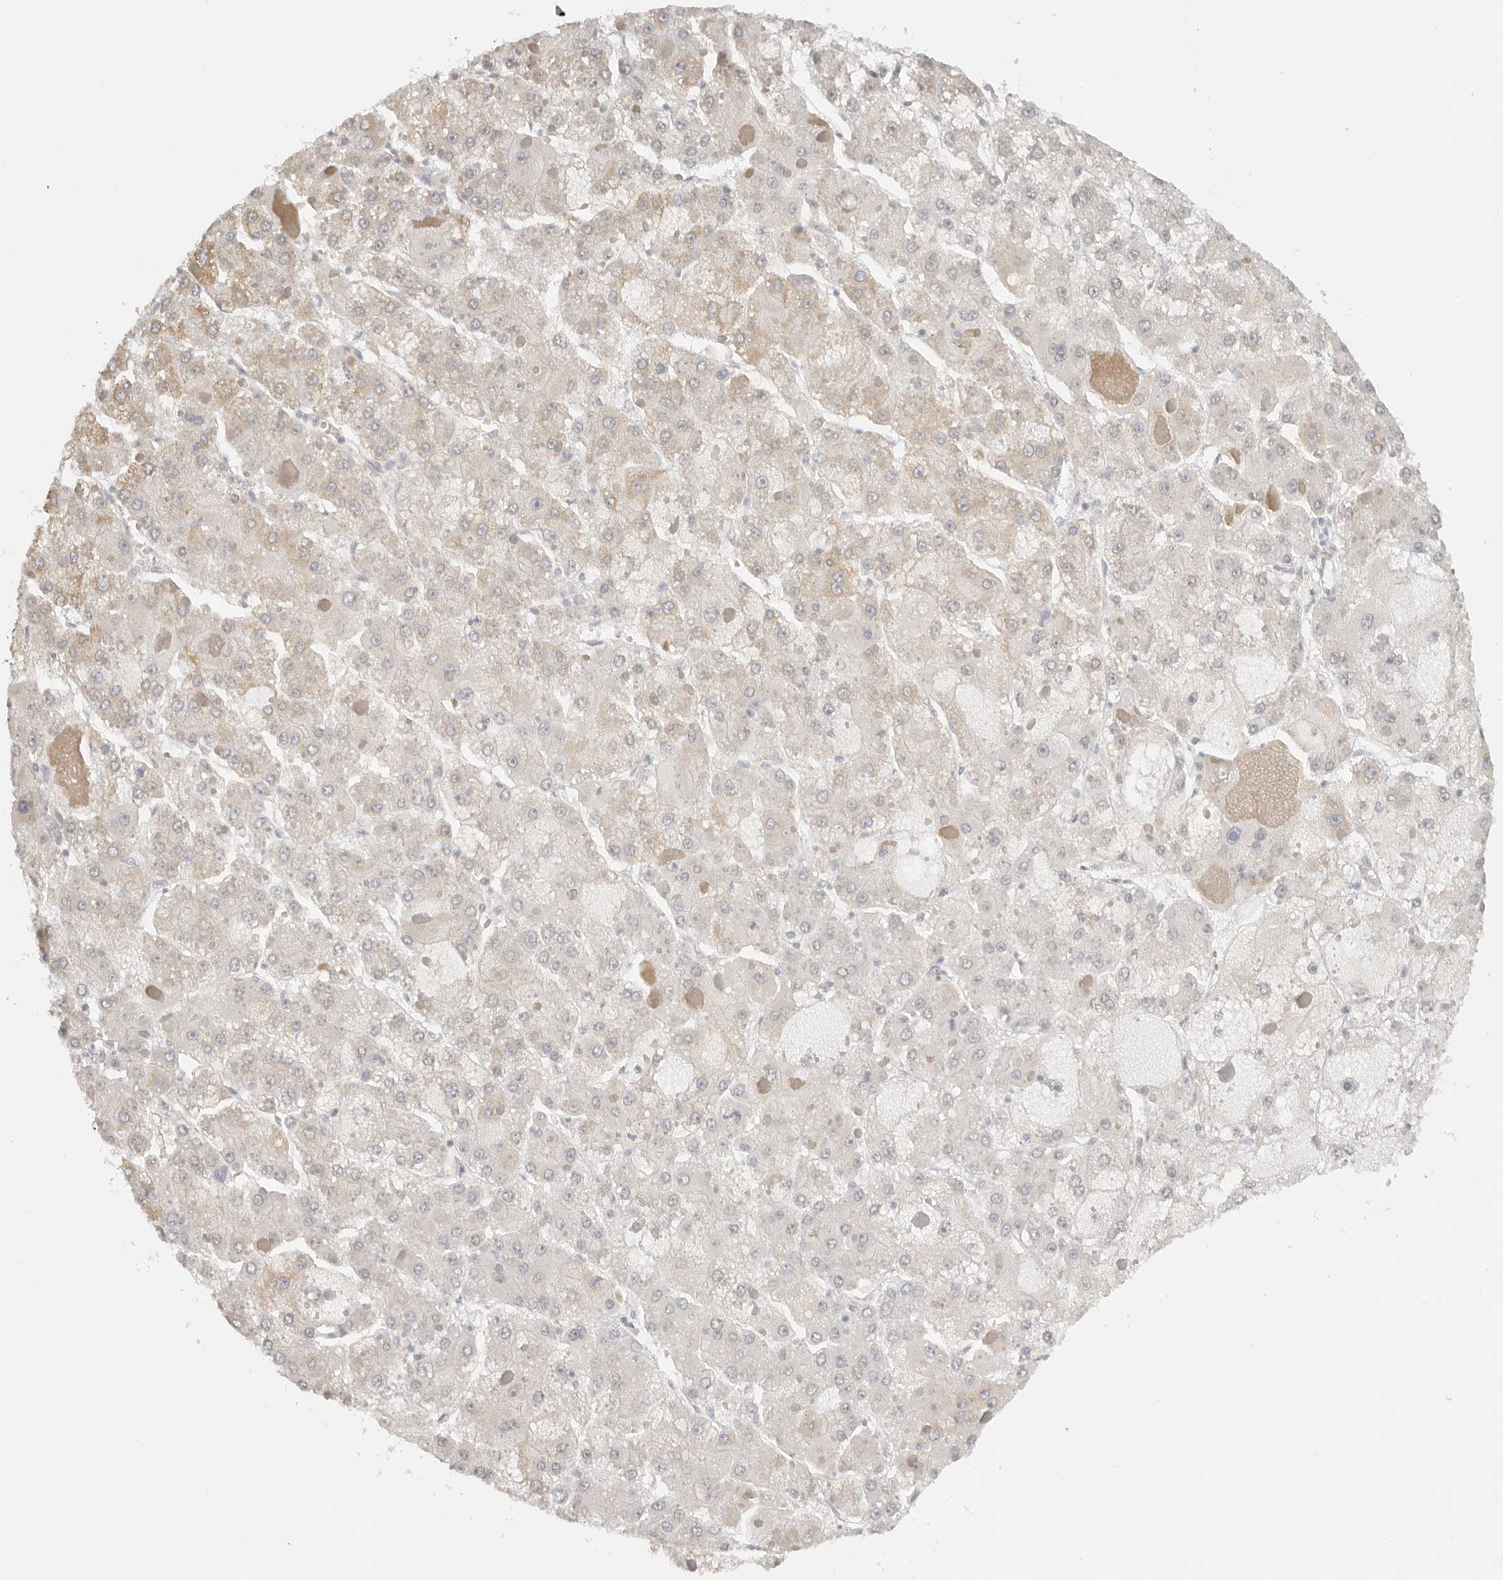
{"staining": {"intensity": "weak", "quantity": "25%-75%", "location": "cytoplasmic/membranous"}, "tissue": "liver cancer", "cell_type": "Tumor cells", "image_type": "cancer", "snomed": [{"axis": "morphology", "description": "Carcinoma, Hepatocellular, NOS"}, {"axis": "topography", "description": "Liver"}], "caption": "A brown stain labels weak cytoplasmic/membranous expression of a protein in liver hepatocellular carcinoma tumor cells. (DAB (3,3'-diaminobenzidine) IHC, brown staining for protein, blue staining for nuclei).", "gene": "KDF1", "patient": {"sex": "female", "age": 73}}